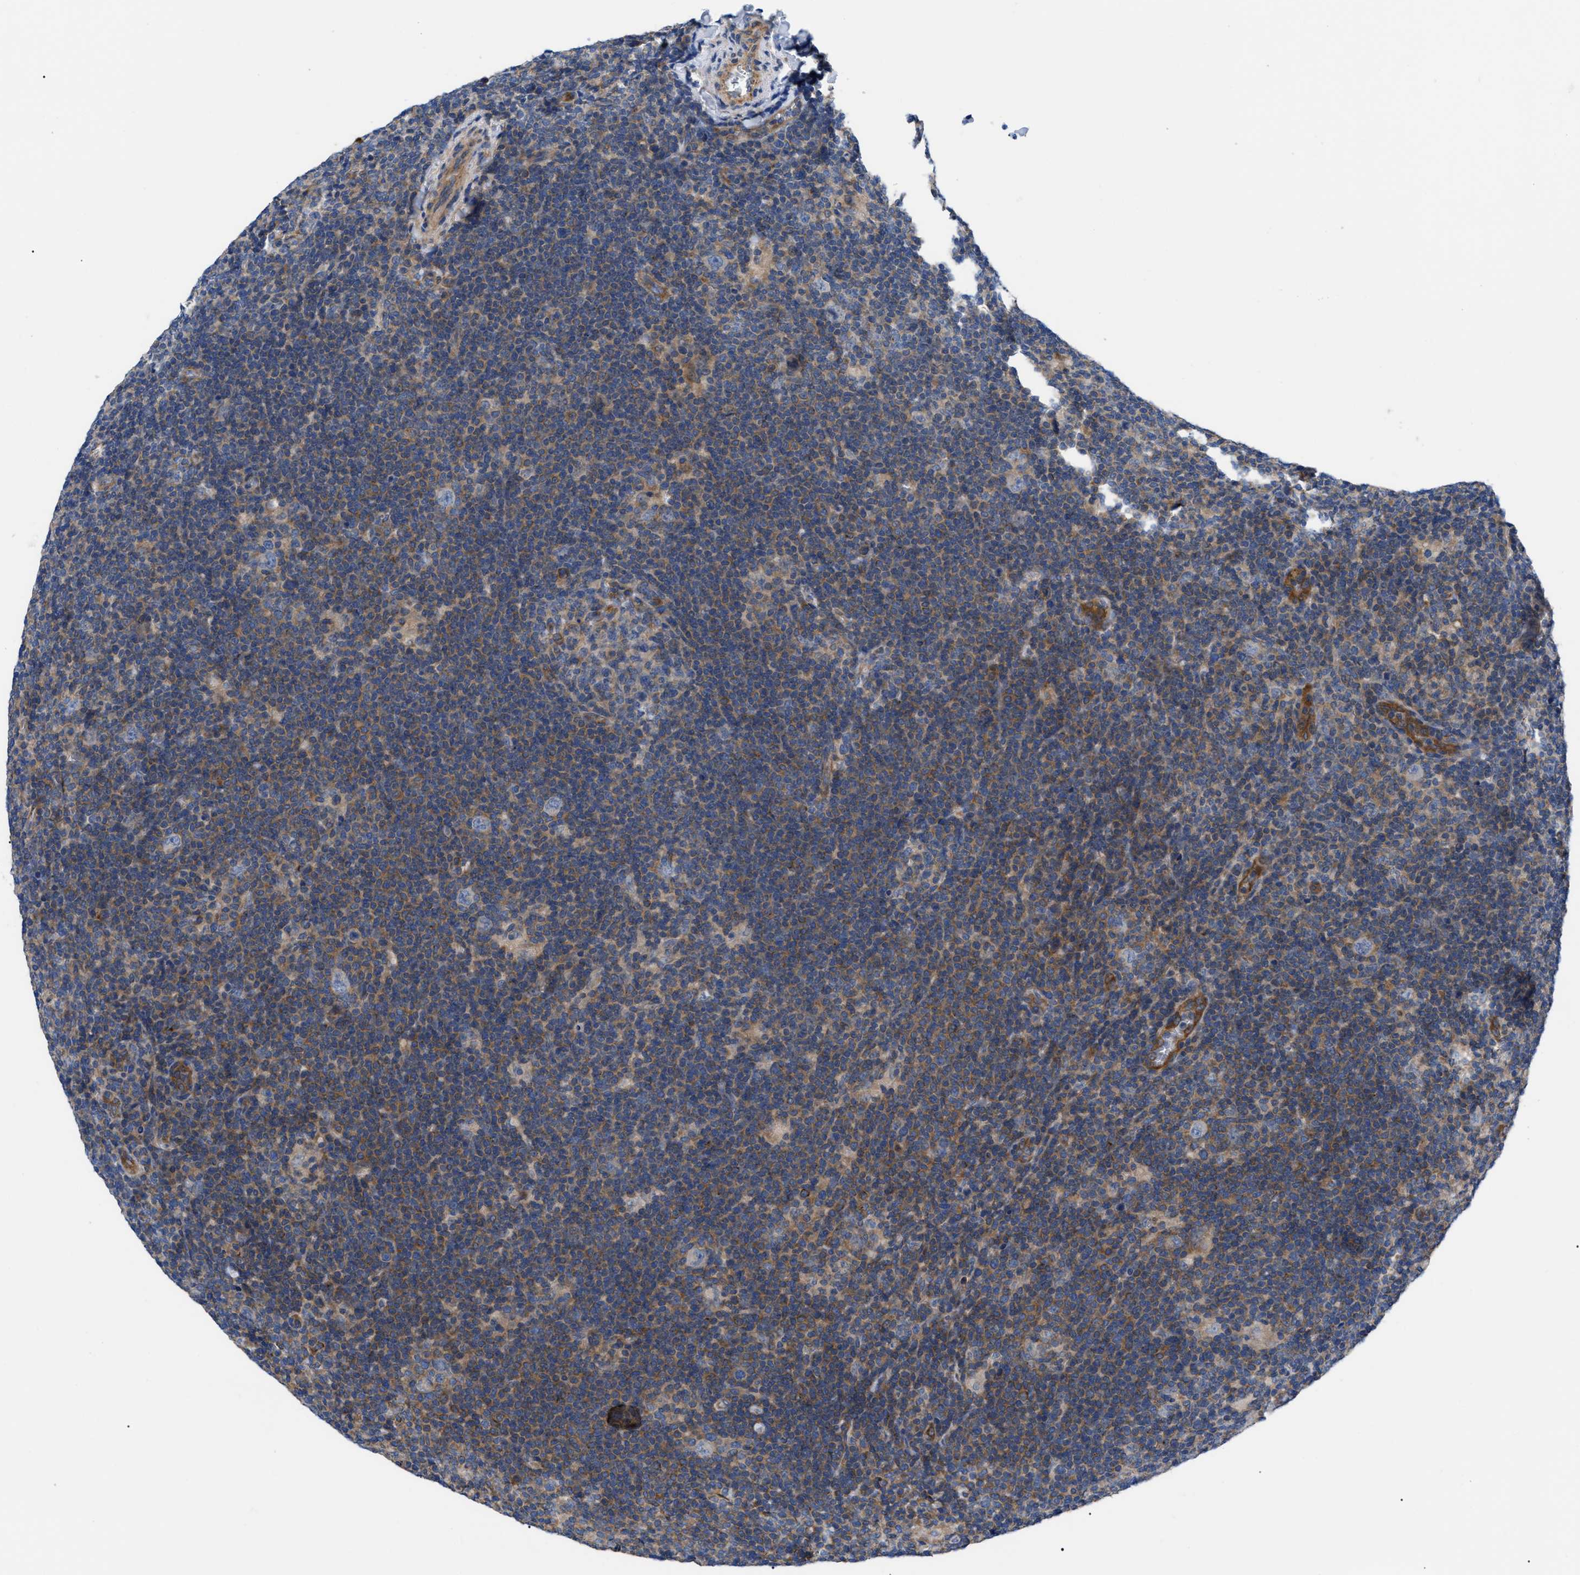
{"staining": {"intensity": "negative", "quantity": "none", "location": "none"}, "tissue": "lymphoma", "cell_type": "Tumor cells", "image_type": "cancer", "snomed": [{"axis": "morphology", "description": "Hodgkin's disease, NOS"}, {"axis": "topography", "description": "Lymph node"}], "caption": "DAB immunohistochemical staining of lymphoma exhibits no significant expression in tumor cells.", "gene": "HSPB8", "patient": {"sex": "female", "age": 57}}